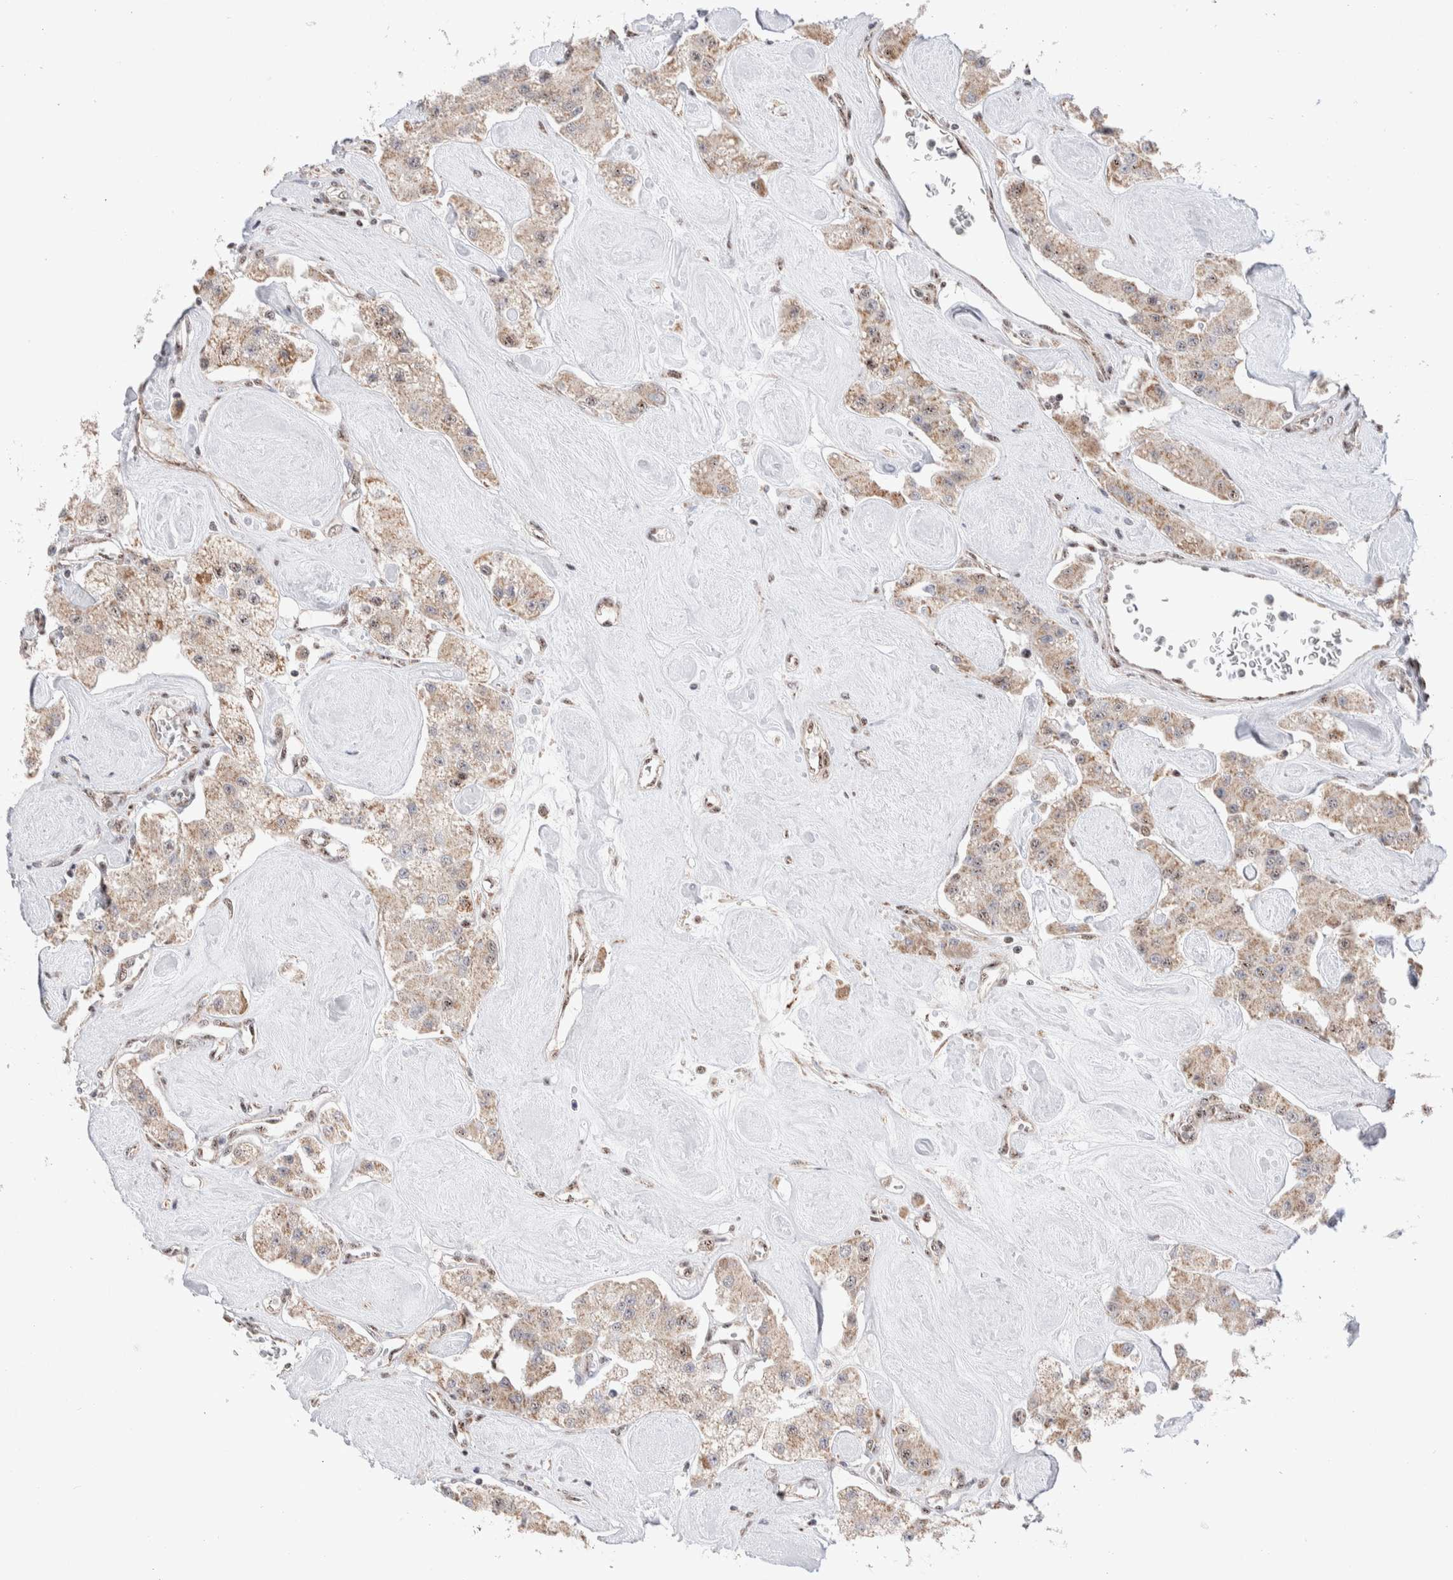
{"staining": {"intensity": "moderate", "quantity": ">75%", "location": "cytoplasmic/membranous"}, "tissue": "carcinoid", "cell_type": "Tumor cells", "image_type": "cancer", "snomed": [{"axis": "morphology", "description": "Carcinoid, malignant, NOS"}, {"axis": "topography", "description": "Pancreas"}], "caption": "IHC histopathology image of neoplastic tissue: human carcinoid stained using IHC demonstrates medium levels of moderate protein expression localized specifically in the cytoplasmic/membranous of tumor cells, appearing as a cytoplasmic/membranous brown color.", "gene": "ZNF695", "patient": {"sex": "male", "age": 41}}